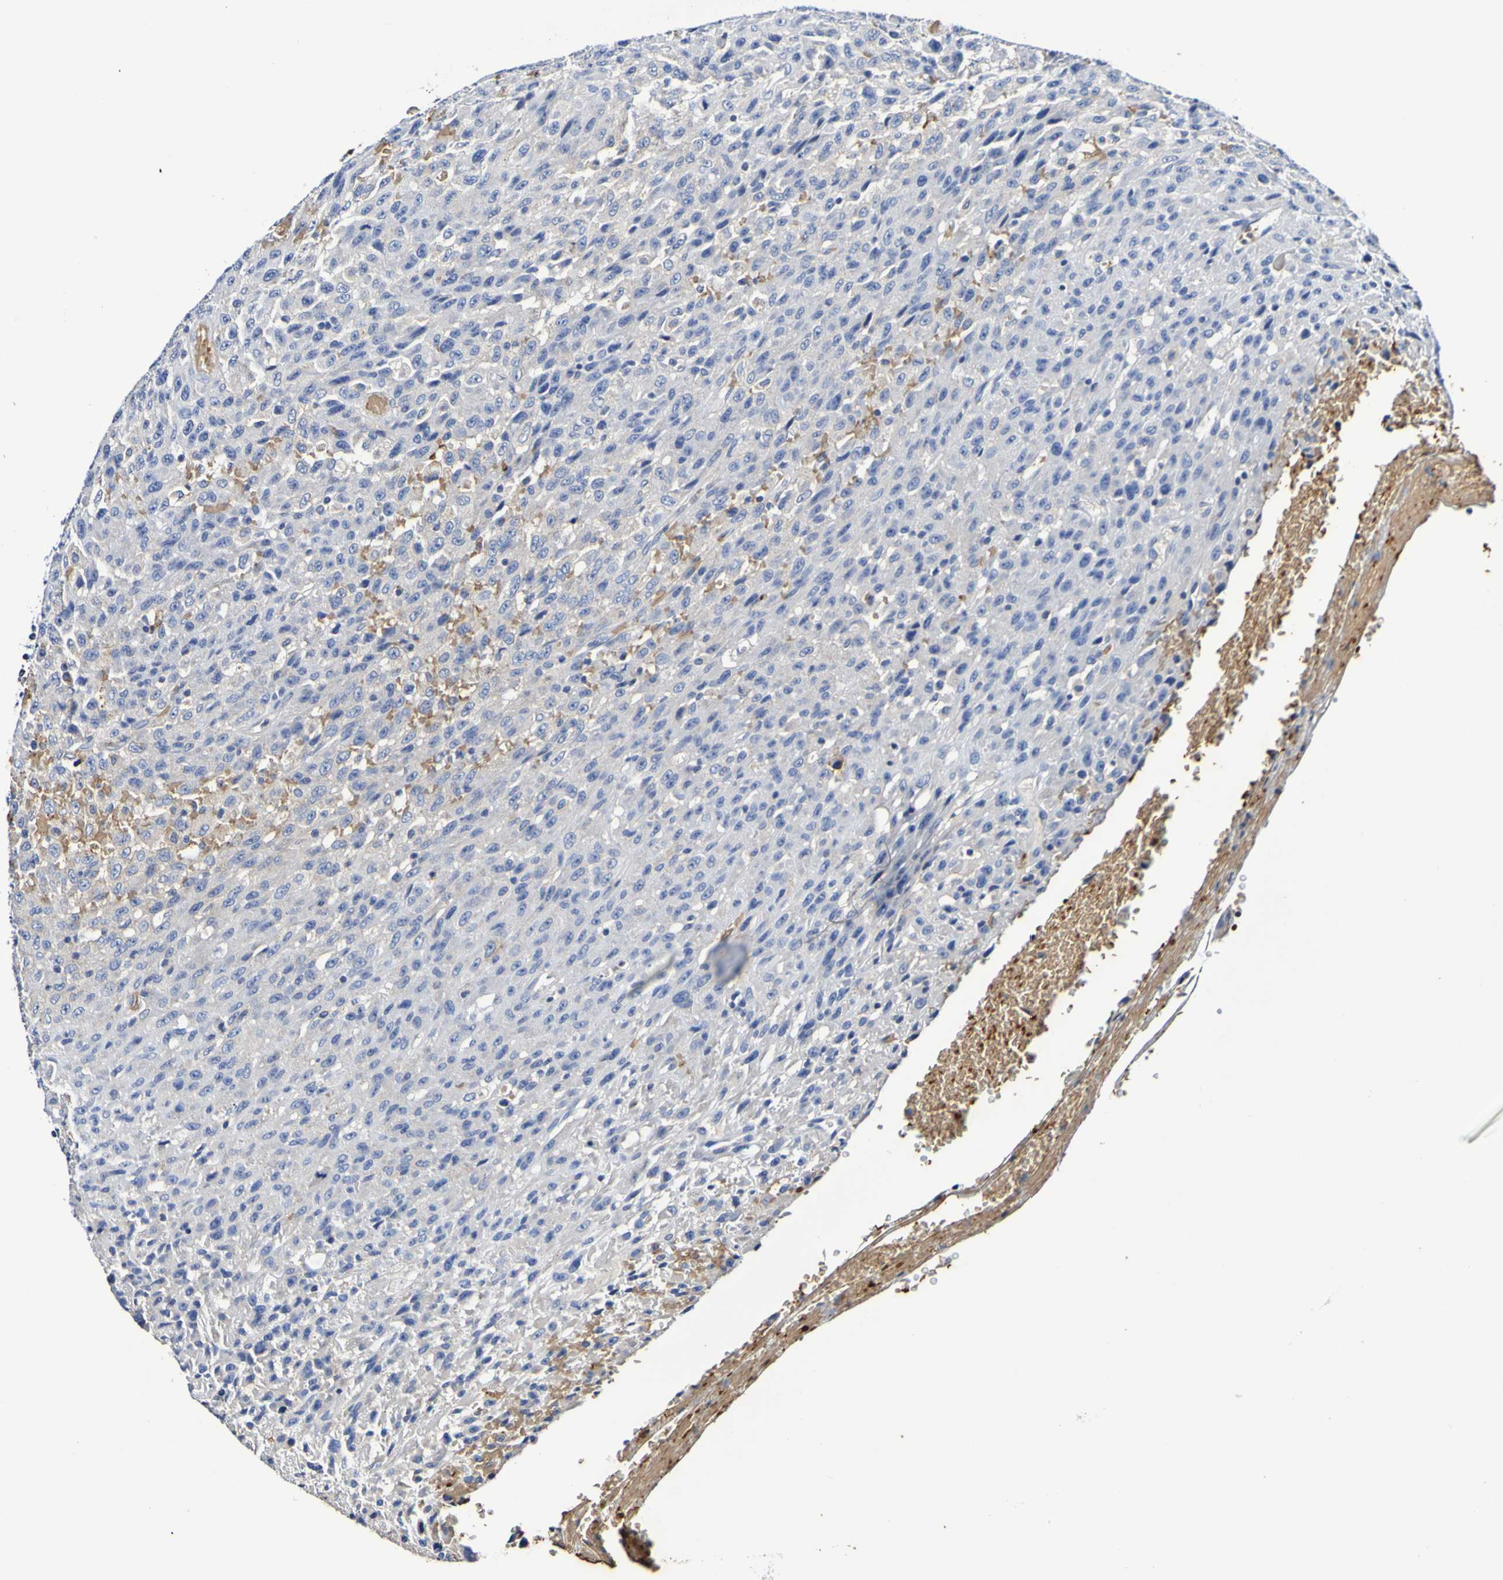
{"staining": {"intensity": "negative", "quantity": "none", "location": "none"}, "tissue": "urothelial cancer", "cell_type": "Tumor cells", "image_type": "cancer", "snomed": [{"axis": "morphology", "description": "Urothelial carcinoma, High grade"}, {"axis": "topography", "description": "Urinary bladder"}], "caption": "Histopathology image shows no protein expression in tumor cells of high-grade urothelial carcinoma tissue. (DAB immunohistochemistry (IHC) with hematoxylin counter stain).", "gene": "WNT4", "patient": {"sex": "male", "age": 66}}